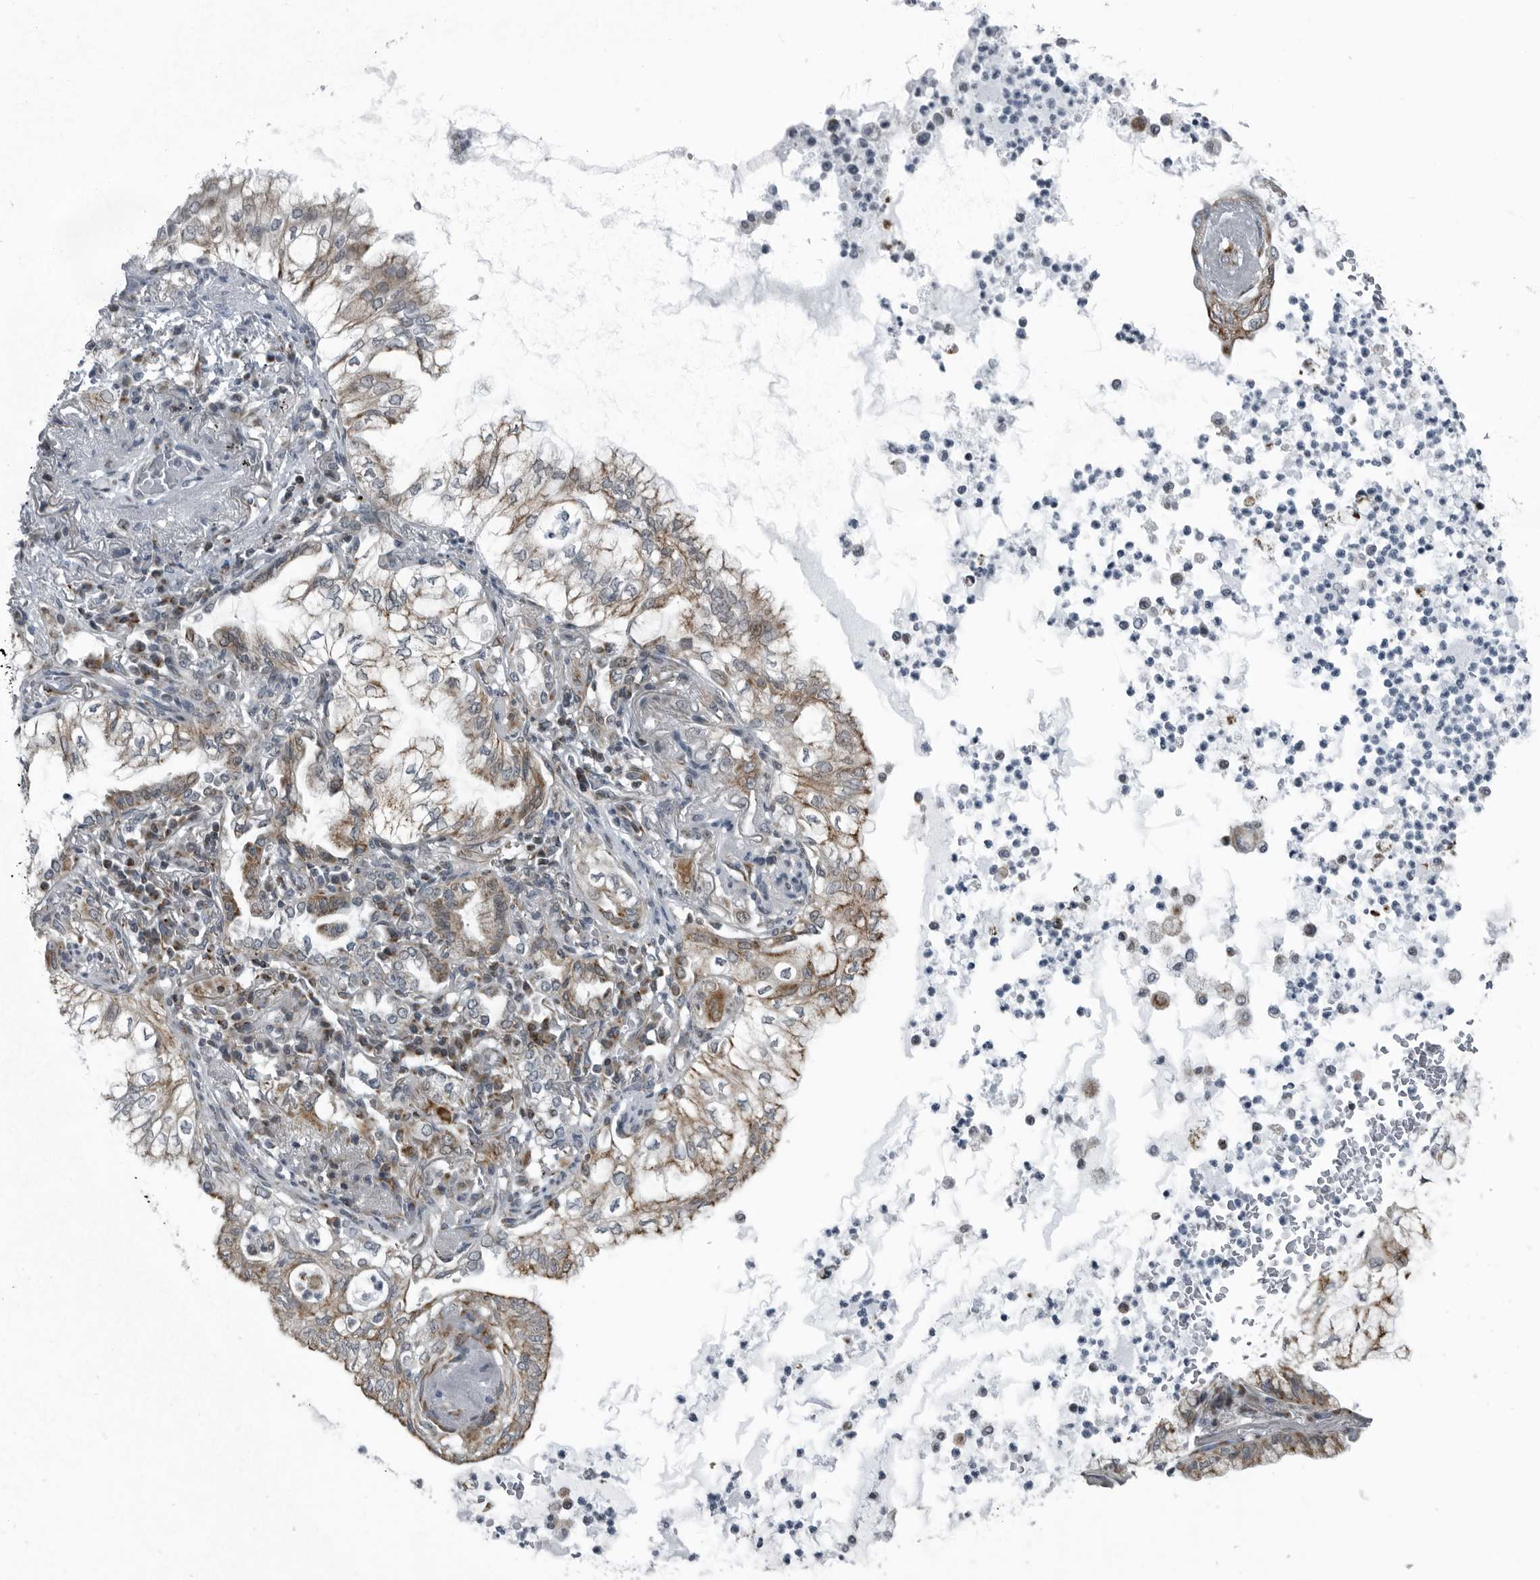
{"staining": {"intensity": "moderate", "quantity": ">75%", "location": "cytoplasmic/membranous"}, "tissue": "lung cancer", "cell_type": "Tumor cells", "image_type": "cancer", "snomed": [{"axis": "morphology", "description": "Adenocarcinoma, NOS"}, {"axis": "topography", "description": "Lung"}], "caption": "This is an image of immunohistochemistry (IHC) staining of lung adenocarcinoma, which shows moderate expression in the cytoplasmic/membranous of tumor cells.", "gene": "GAK", "patient": {"sex": "female", "age": 70}}